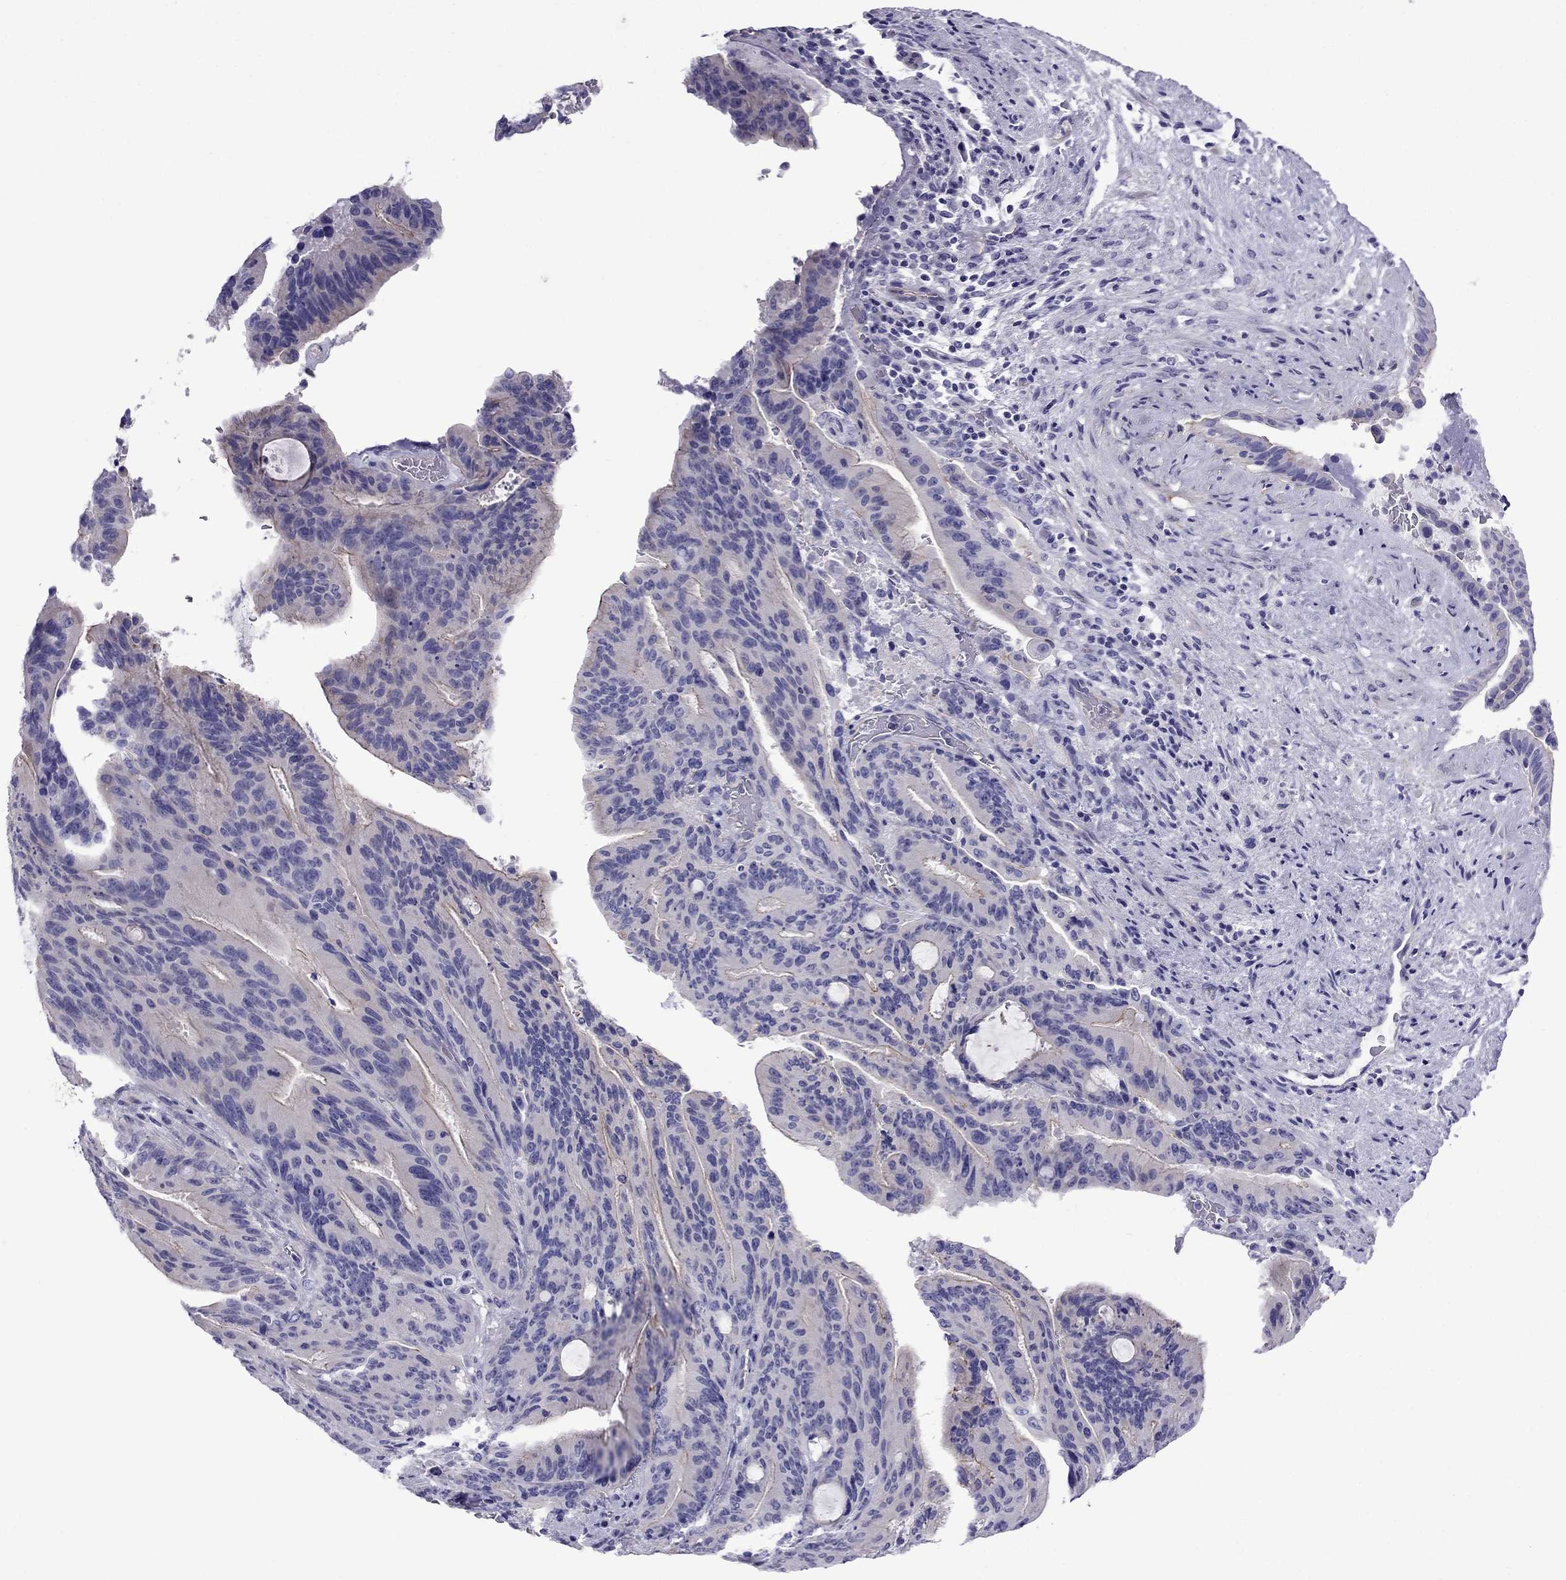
{"staining": {"intensity": "weak", "quantity": "<25%", "location": "cytoplasmic/membranous"}, "tissue": "liver cancer", "cell_type": "Tumor cells", "image_type": "cancer", "snomed": [{"axis": "morphology", "description": "Cholangiocarcinoma"}, {"axis": "topography", "description": "Liver"}], "caption": "IHC of human cholangiocarcinoma (liver) shows no positivity in tumor cells.", "gene": "MYL11", "patient": {"sex": "female", "age": 73}}